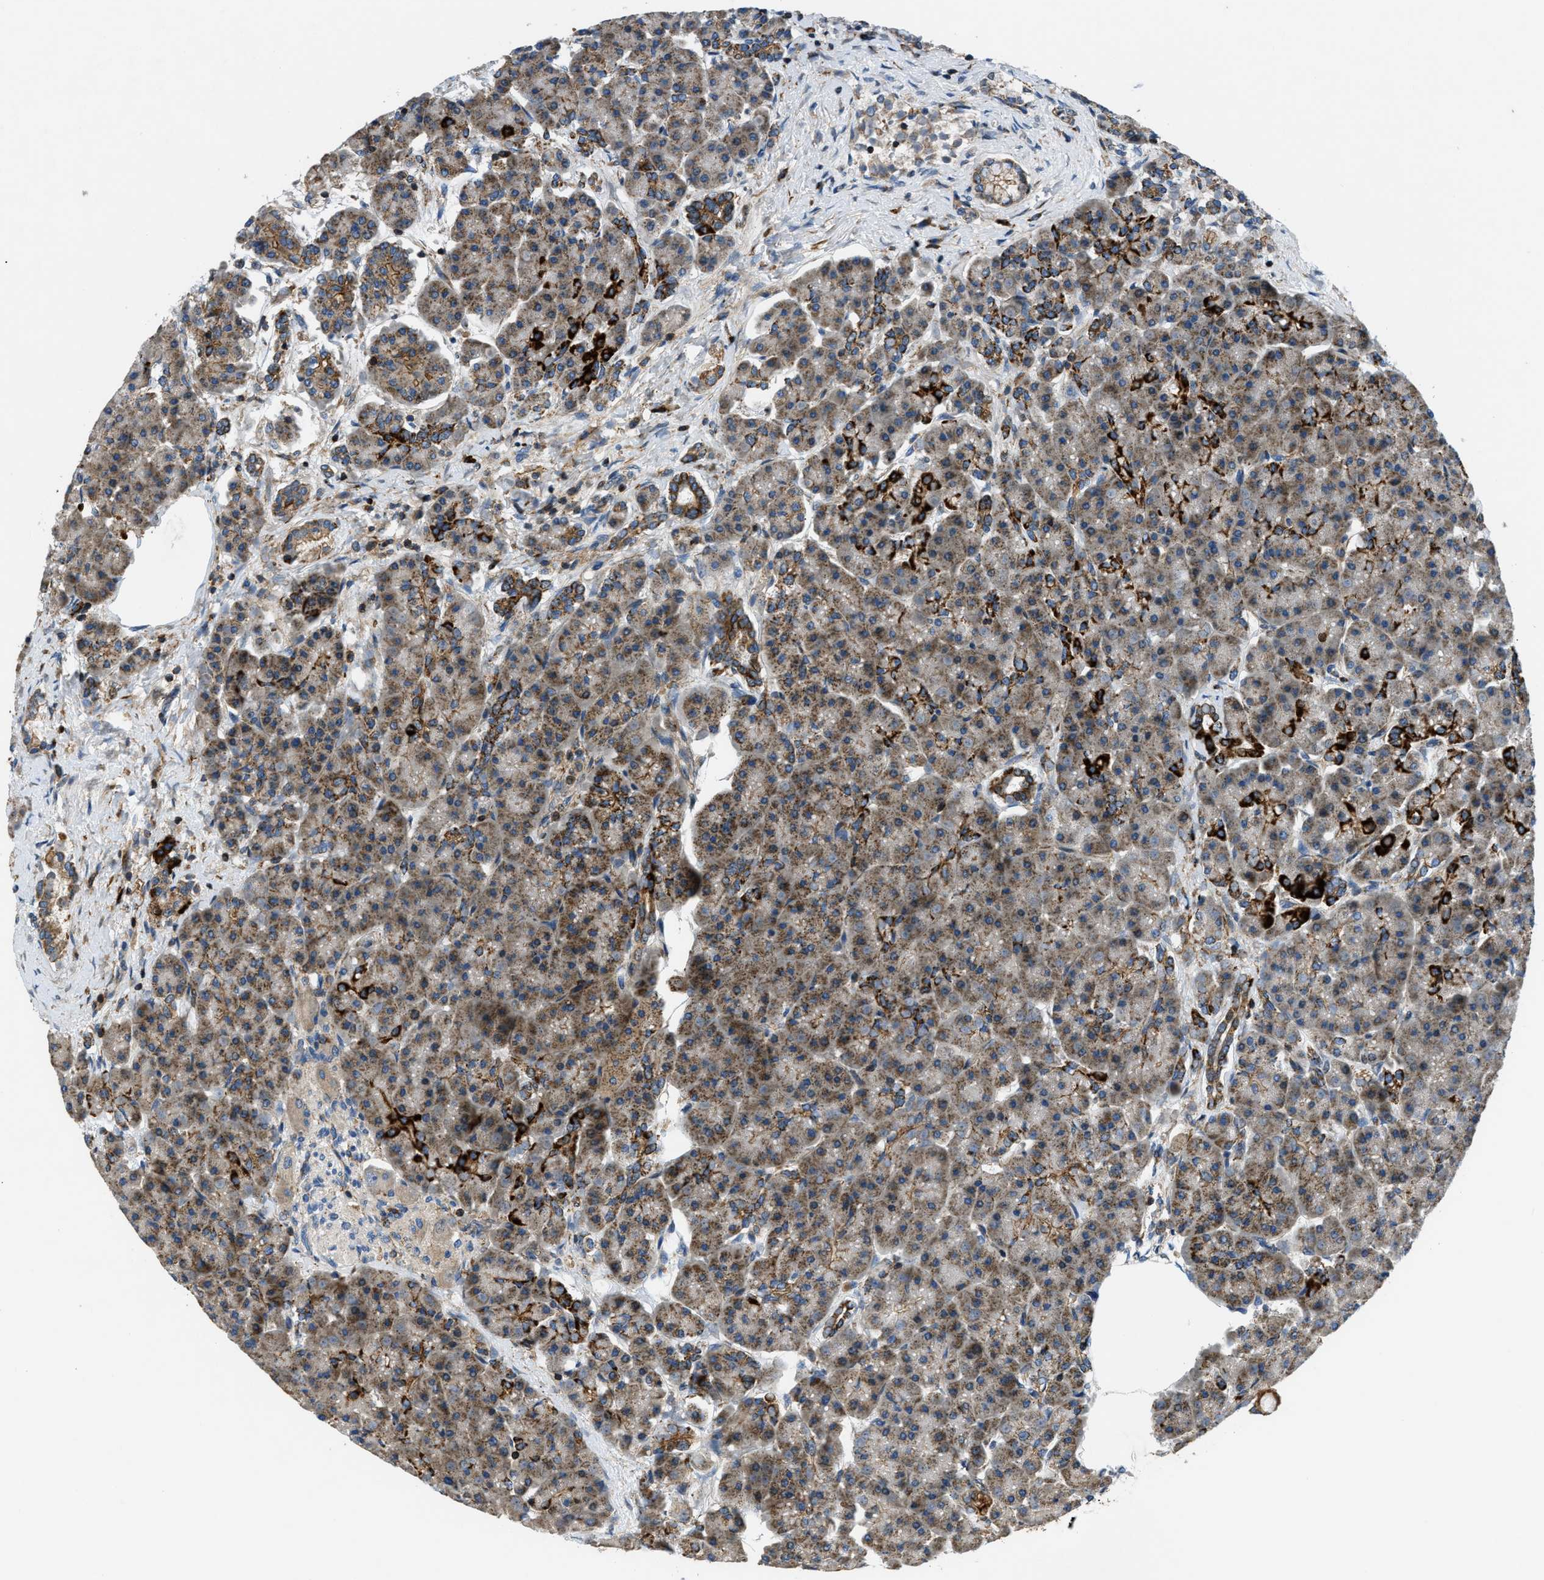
{"staining": {"intensity": "strong", "quantity": "25%-75%", "location": "cytoplasmic/membranous"}, "tissue": "pancreas", "cell_type": "Exocrine glandular cells", "image_type": "normal", "snomed": [{"axis": "morphology", "description": "Normal tissue, NOS"}, {"axis": "topography", "description": "Pancreas"}], "caption": "Human pancreas stained for a protein (brown) shows strong cytoplasmic/membranous positive staining in approximately 25%-75% of exocrine glandular cells.", "gene": "DHODH", "patient": {"sex": "female", "age": 70}}